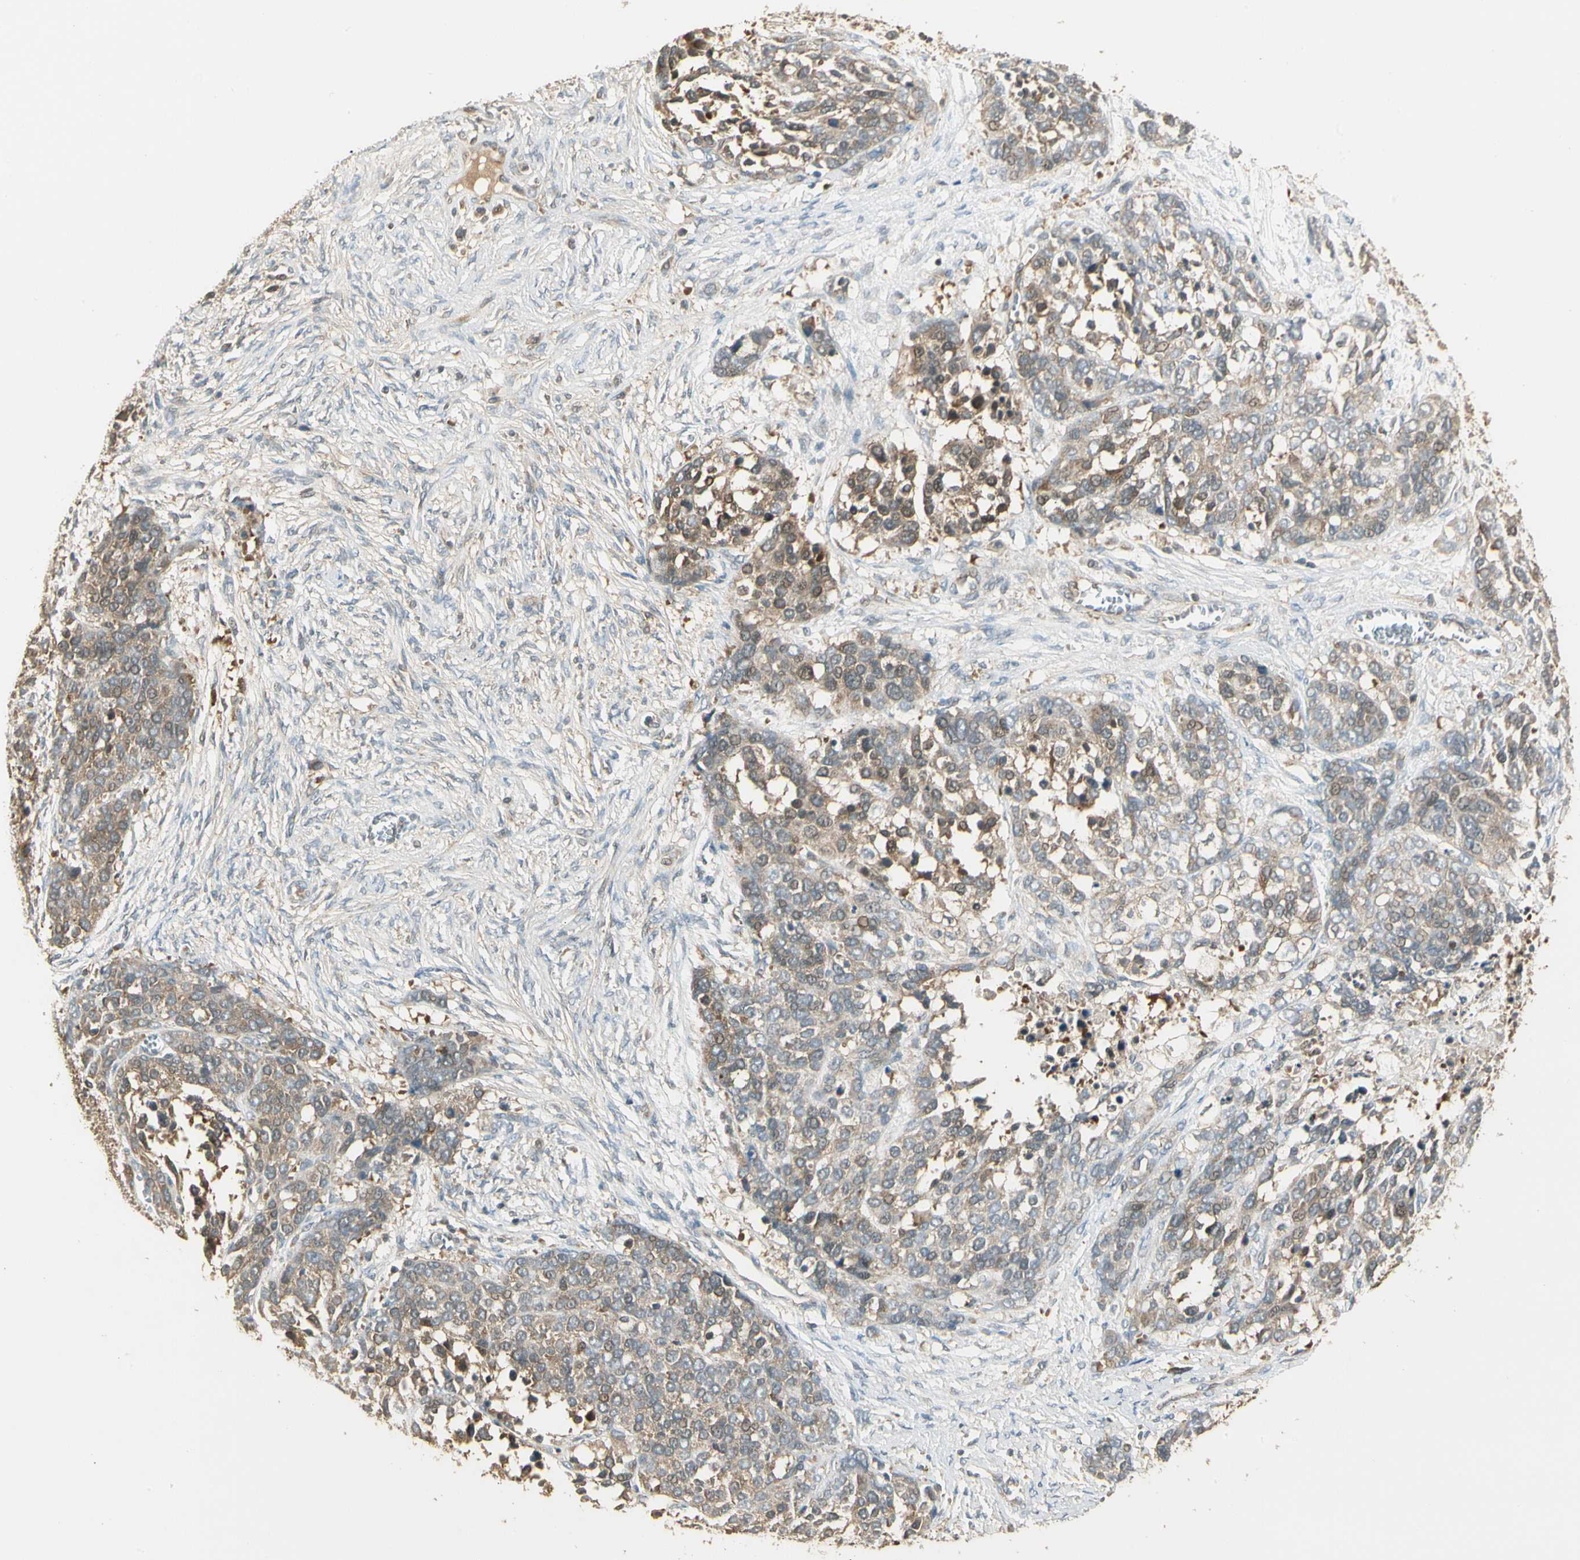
{"staining": {"intensity": "moderate", "quantity": "25%-75%", "location": "cytoplasmic/membranous"}, "tissue": "ovarian cancer", "cell_type": "Tumor cells", "image_type": "cancer", "snomed": [{"axis": "morphology", "description": "Cystadenocarcinoma, serous, NOS"}, {"axis": "topography", "description": "Ovary"}], "caption": "Immunohistochemistry (IHC) (DAB (3,3'-diaminobenzidine)) staining of ovarian cancer (serous cystadenocarcinoma) reveals moderate cytoplasmic/membranous protein expression in about 25%-75% of tumor cells. (Stains: DAB in brown, nuclei in blue, Microscopy: brightfield microscopy at high magnification).", "gene": "PFDN5", "patient": {"sex": "female", "age": 44}}